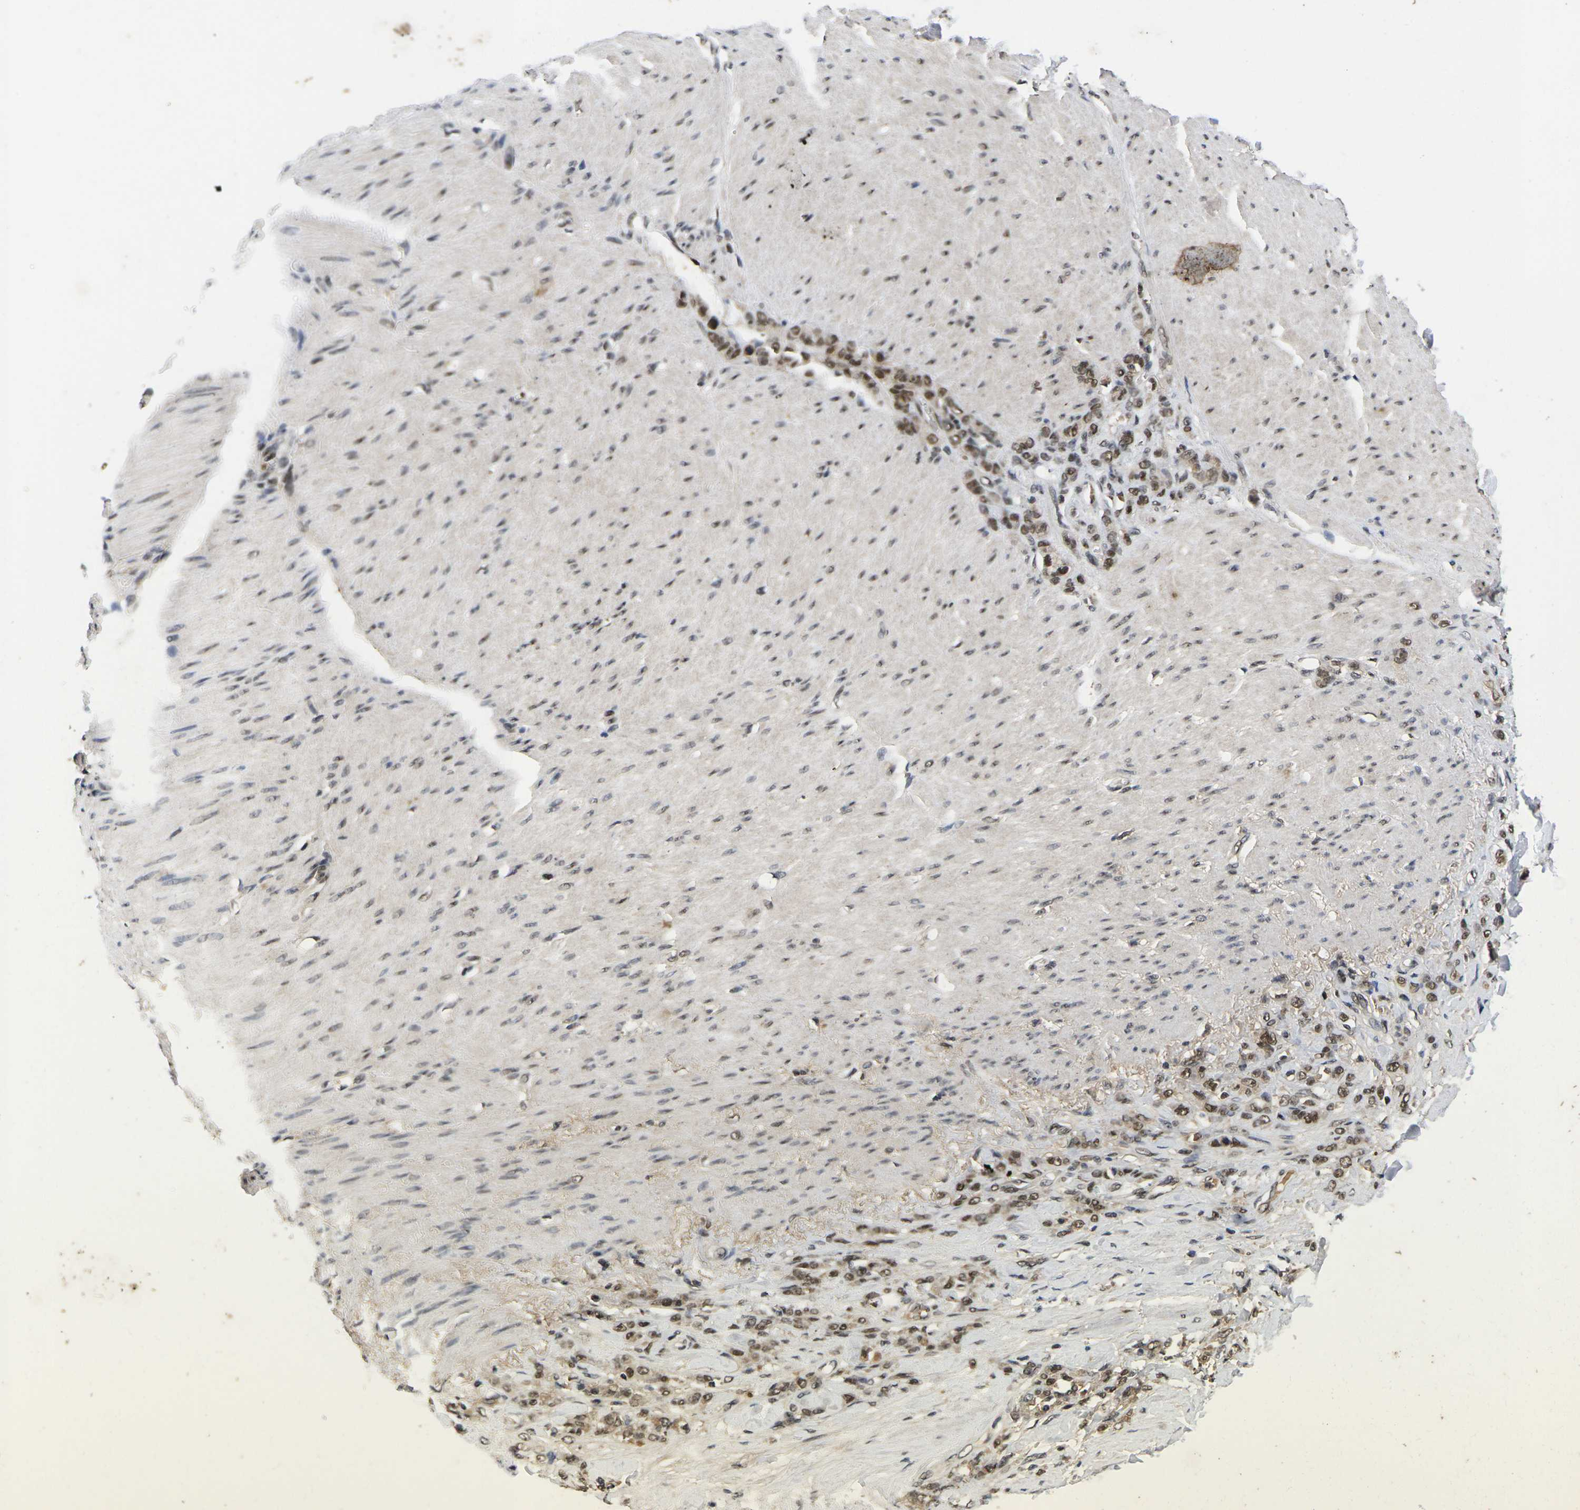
{"staining": {"intensity": "strong", "quantity": ">75%", "location": "nuclear"}, "tissue": "stomach cancer", "cell_type": "Tumor cells", "image_type": "cancer", "snomed": [{"axis": "morphology", "description": "Adenocarcinoma, NOS"}, {"axis": "topography", "description": "Stomach"}], "caption": "There is high levels of strong nuclear staining in tumor cells of stomach adenocarcinoma, as demonstrated by immunohistochemical staining (brown color).", "gene": "GTF2E1", "patient": {"sex": "male", "age": 82}}